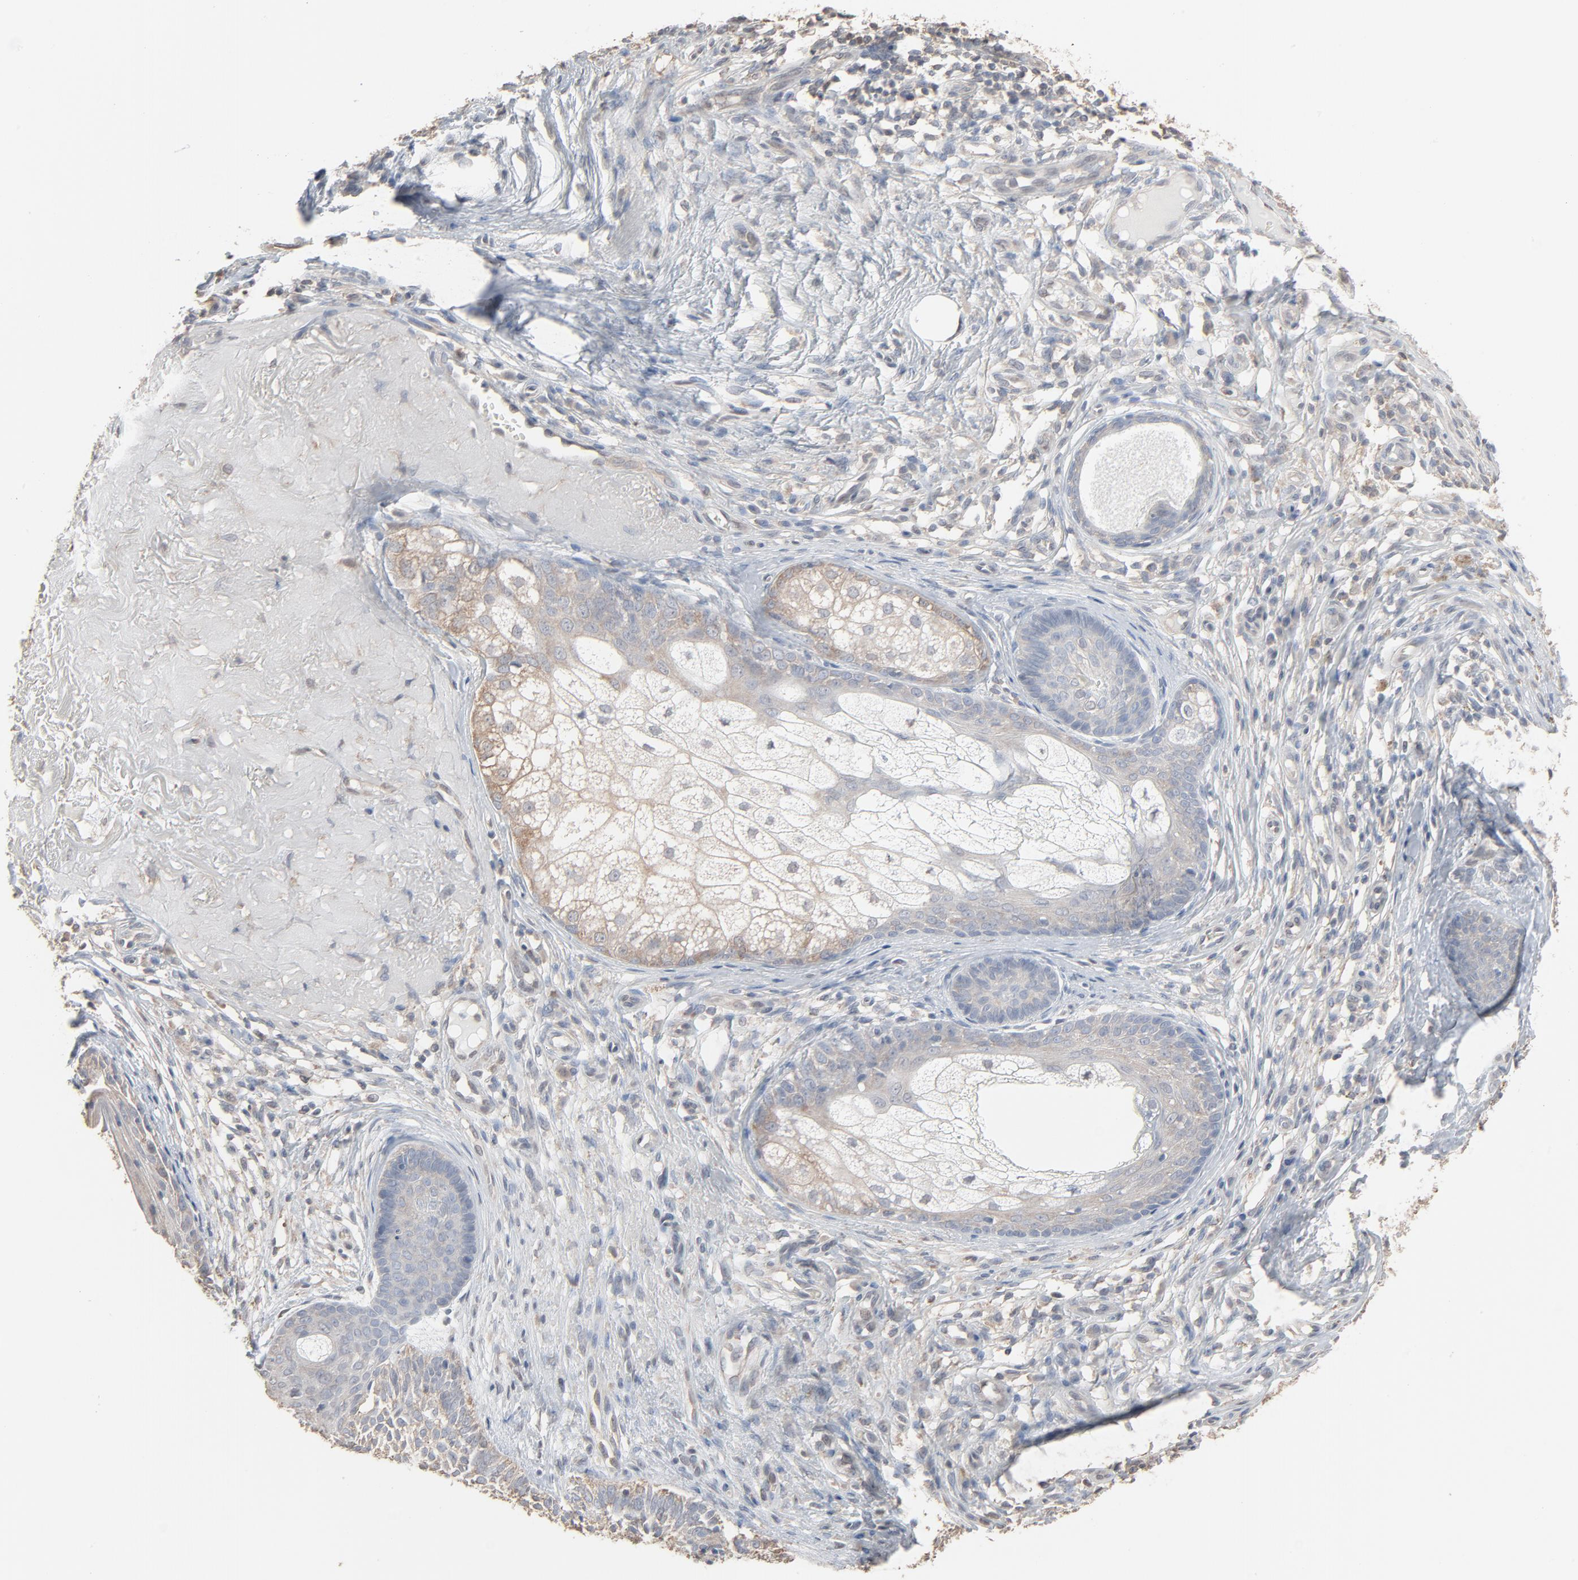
{"staining": {"intensity": "weak", "quantity": ">75%", "location": "cytoplasmic/membranous"}, "tissue": "skin cancer", "cell_type": "Tumor cells", "image_type": "cancer", "snomed": [{"axis": "morphology", "description": "Basal cell carcinoma"}, {"axis": "topography", "description": "Skin"}], "caption": "About >75% of tumor cells in human skin cancer demonstrate weak cytoplasmic/membranous protein expression as visualized by brown immunohistochemical staining.", "gene": "CCT5", "patient": {"sex": "male", "age": 74}}